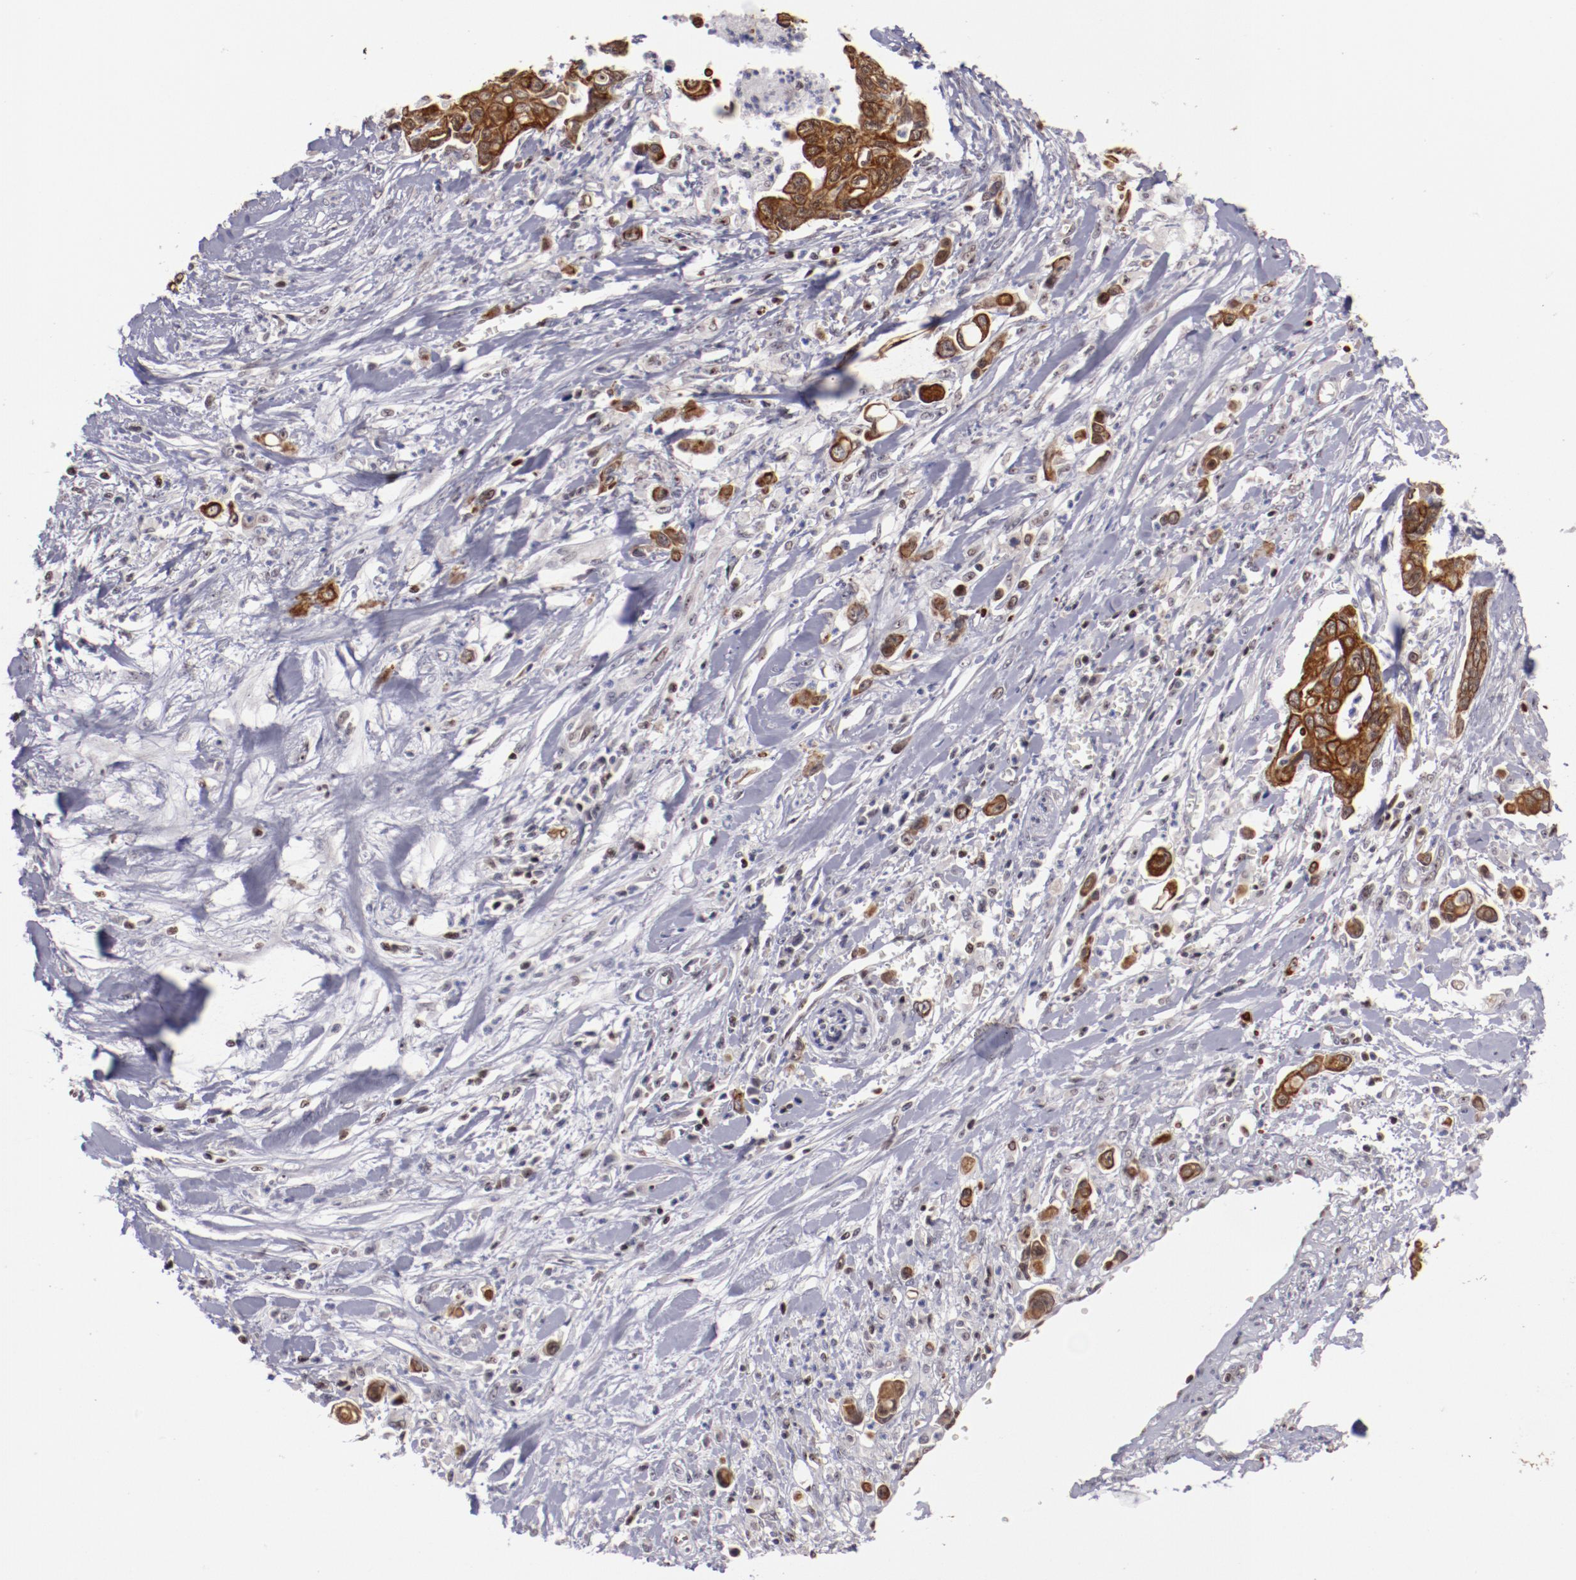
{"staining": {"intensity": "moderate", "quantity": ">75%", "location": "cytoplasmic/membranous,nuclear"}, "tissue": "pancreatic cancer", "cell_type": "Tumor cells", "image_type": "cancer", "snomed": [{"axis": "morphology", "description": "Adenocarcinoma, NOS"}, {"axis": "topography", "description": "Pancreas"}], "caption": "High-magnification brightfield microscopy of adenocarcinoma (pancreatic) stained with DAB (brown) and counterstained with hematoxylin (blue). tumor cells exhibit moderate cytoplasmic/membranous and nuclear staining is identified in approximately>75% of cells. (brown staining indicates protein expression, while blue staining denotes nuclei).", "gene": "DDX24", "patient": {"sex": "female", "age": 70}}